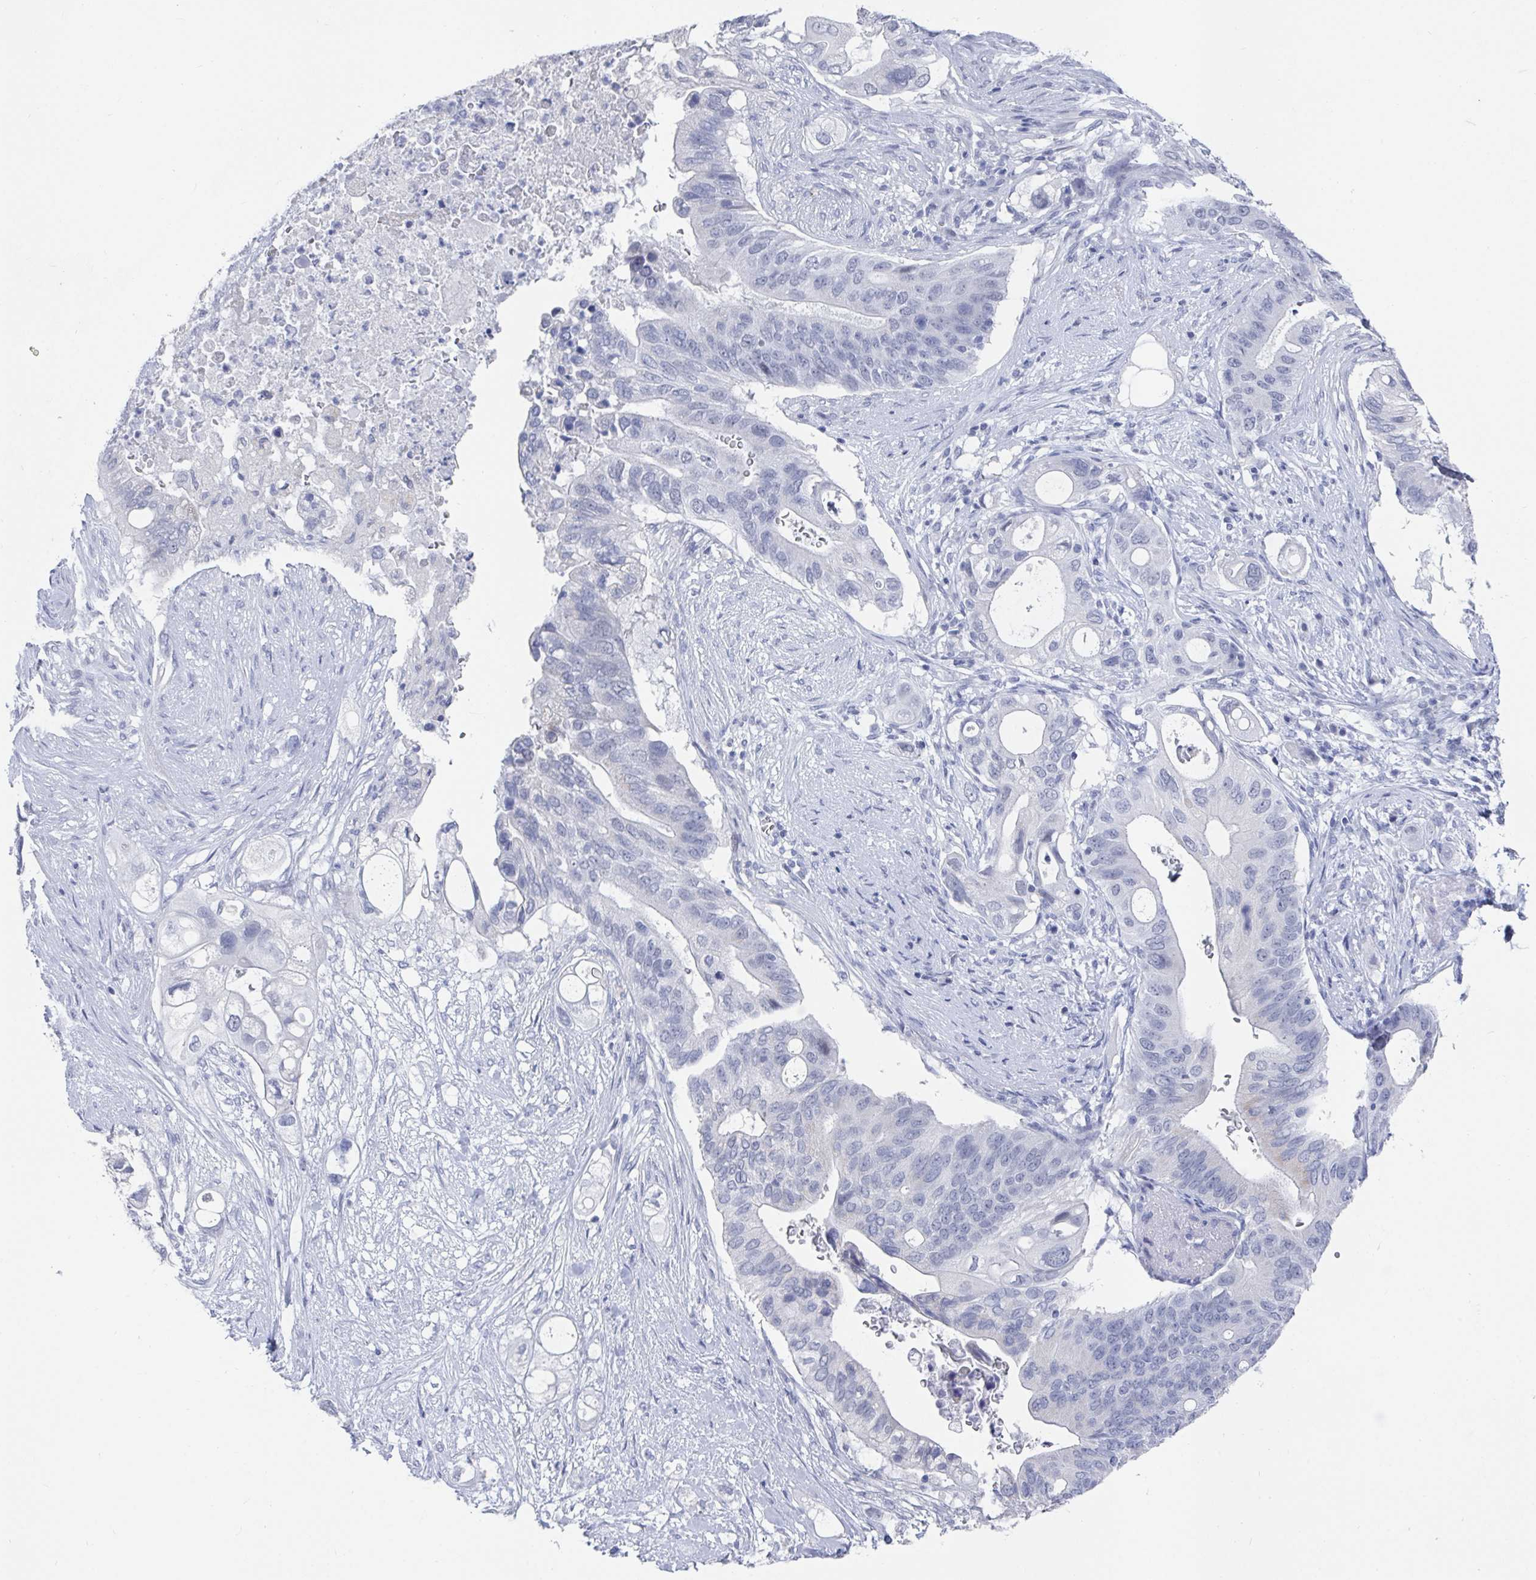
{"staining": {"intensity": "negative", "quantity": "none", "location": "none"}, "tissue": "pancreatic cancer", "cell_type": "Tumor cells", "image_type": "cancer", "snomed": [{"axis": "morphology", "description": "Adenocarcinoma, NOS"}, {"axis": "topography", "description": "Pancreas"}], "caption": "A high-resolution image shows immunohistochemistry staining of pancreatic cancer (adenocarcinoma), which reveals no significant expression in tumor cells.", "gene": "CAMKV", "patient": {"sex": "female", "age": 72}}